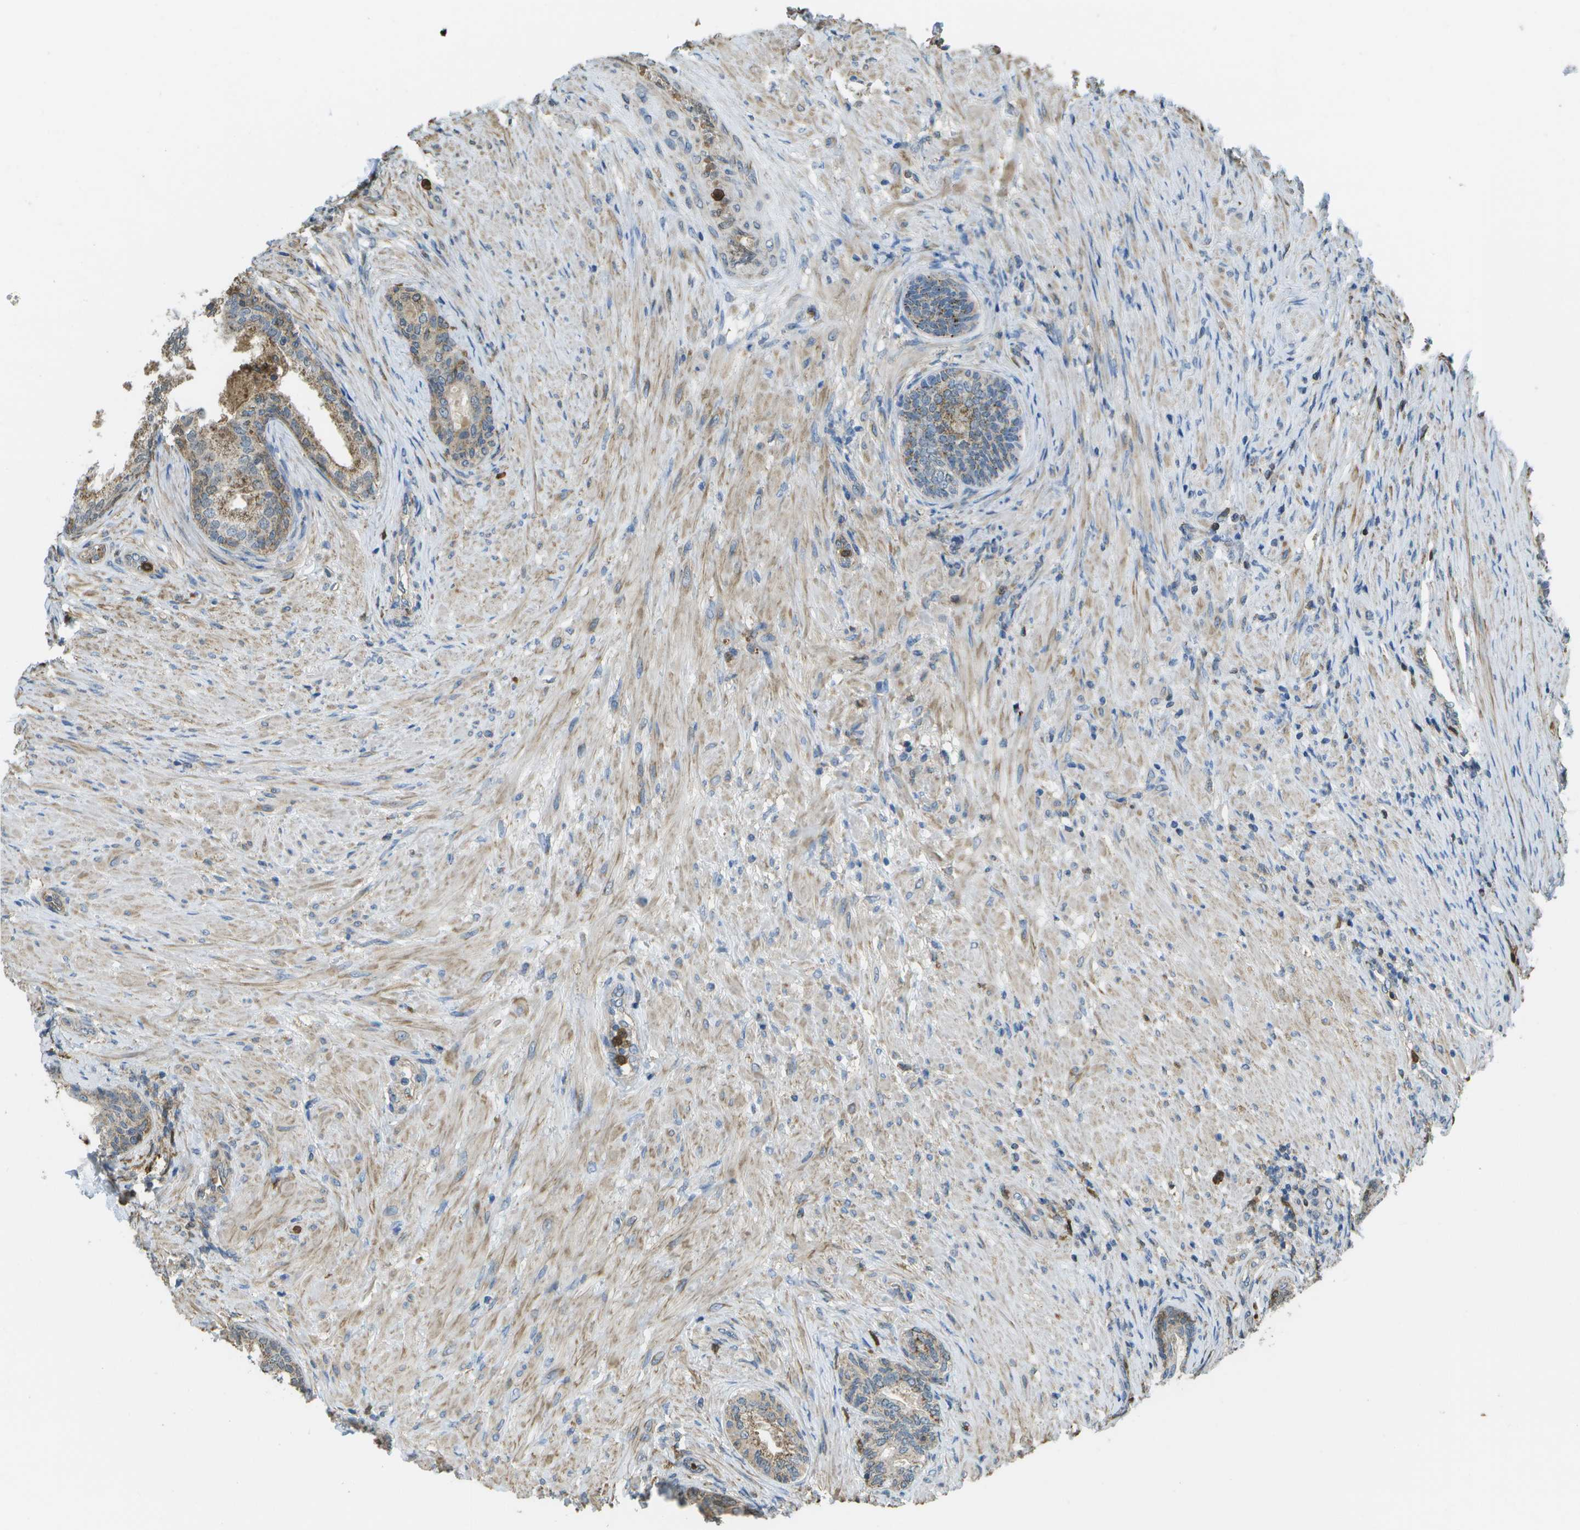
{"staining": {"intensity": "weak", "quantity": ">75%", "location": "cytoplasmic/membranous"}, "tissue": "prostate", "cell_type": "Glandular cells", "image_type": "normal", "snomed": [{"axis": "morphology", "description": "Normal tissue, NOS"}, {"axis": "topography", "description": "Prostate"}], "caption": "Protein staining displays weak cytoplasmic/membranous expression in approximately >75% of glandular cells in benign prostate. The staining is performed using DAB brown chromogen to label protein expression. The nuclei are counter-stained blue using hematoxylin.", "gene": "CACHD1", "patient": {"sex": "male", "age": 76}}